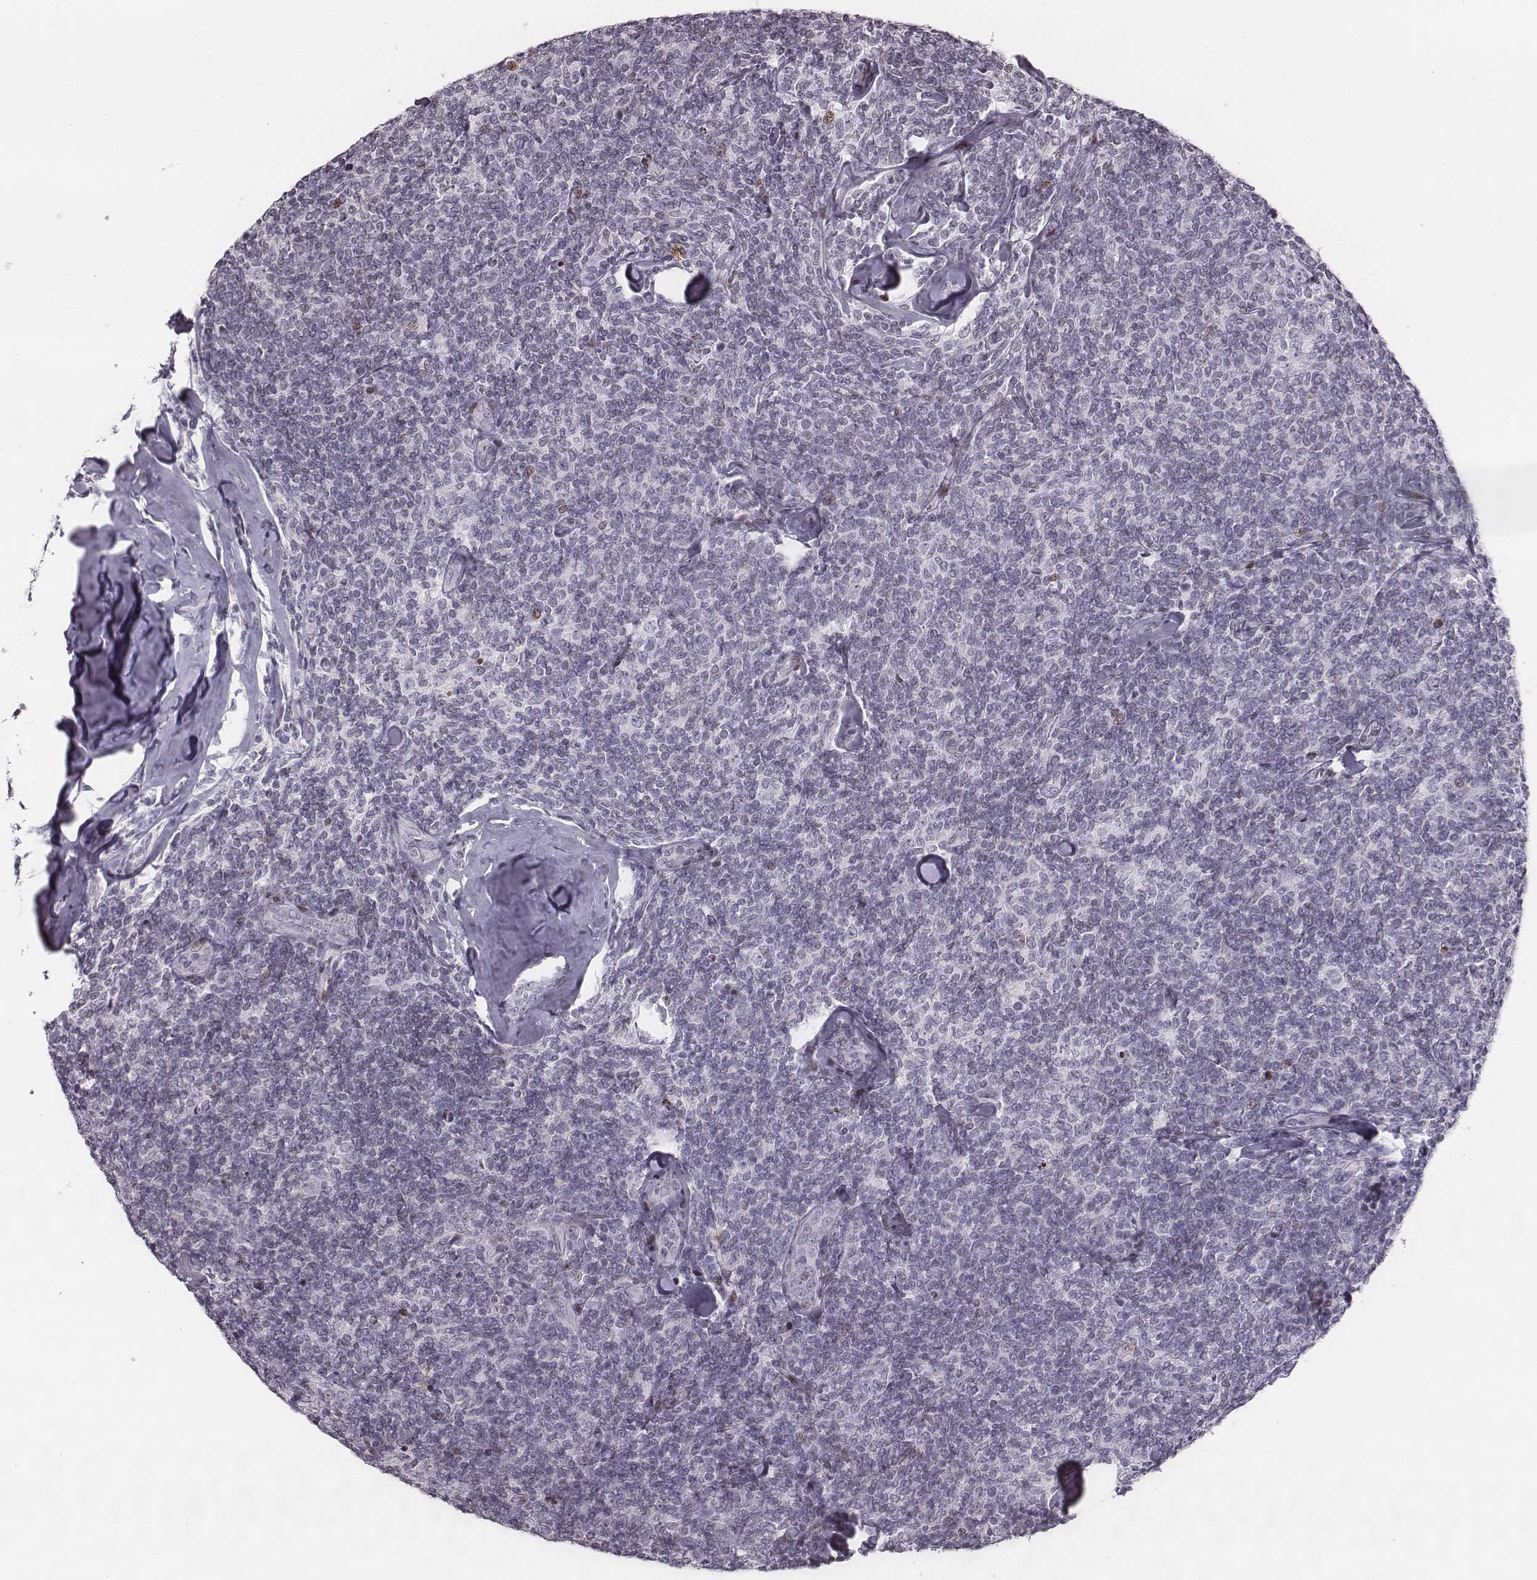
{"staining": {"intensity": "negative", "quantity": "none", "location": "none"}, "tissue": "lymphoma", "cell_type": "Tumor cells", "image_type": "cancer", "snomed": [{"axis": "morphology", "description": "Malignant lymphoma, non-Hodgkin's type, Low grade"}, {"axis": "topography", "description": "Lymph node"}], "caption": "Lymphoma stained for a protein using IHC exhibits no expression tumor cells.", "gene": "NDC1", "patient": {"sex": "female", "age": 56}}